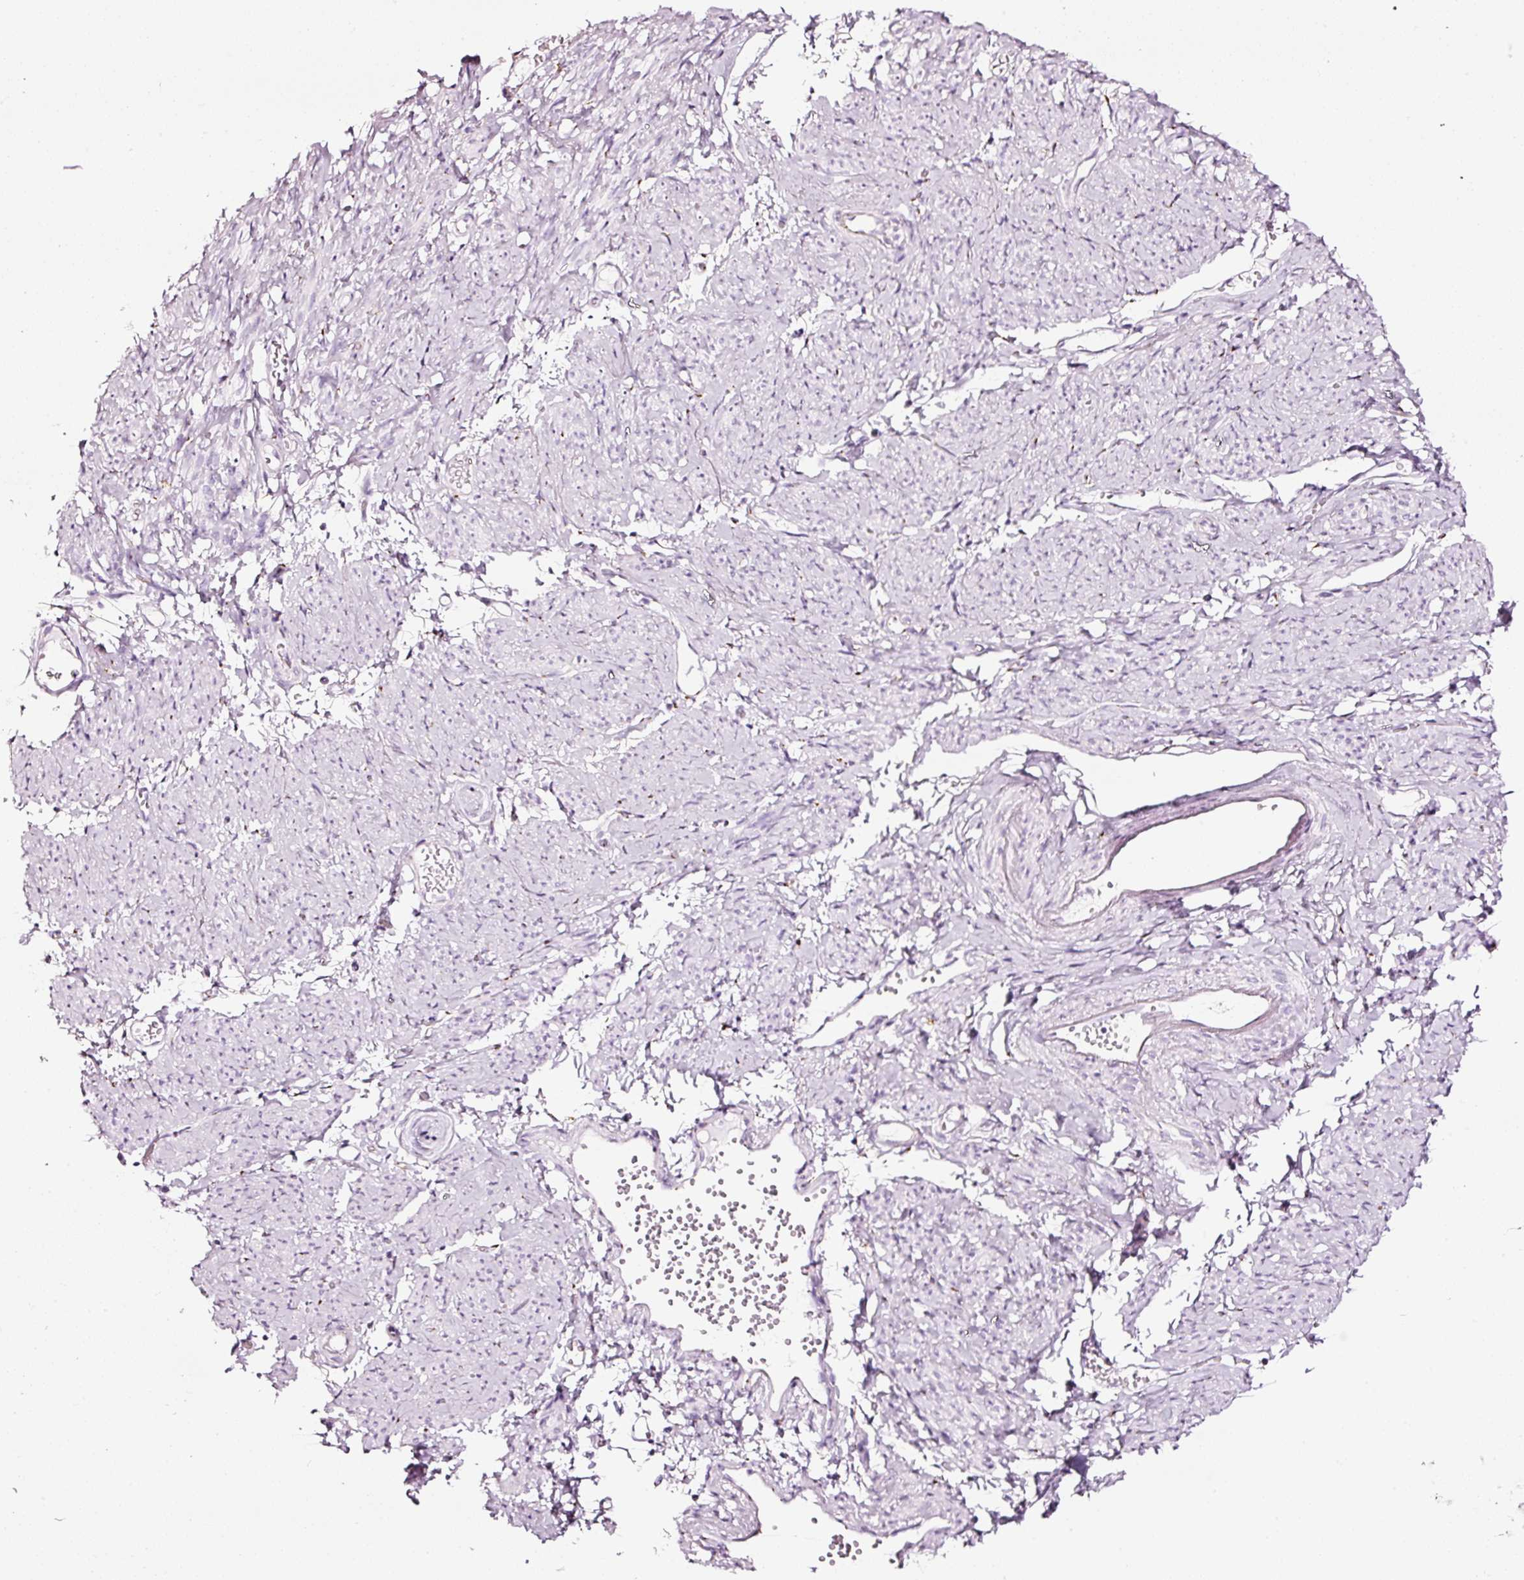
{"staining": {"intensity": "negative", "quantity": "none", "location": "none"}, "tissue": "smooth muscle", "cell_type": "Smooth muscle cells", "image_type": "normal", "snomed": [{"axis": "morphology", "description": "Normal tissue, NOS"}, {"axis": "topography", "description": "Smooth muscle"}], "caption": "A micrograph of smooth muscle stained for a protein demonstrates no brown staining in smooth muscle cells.", "gene": "SDF4", "patient": {"sex": "female", "age": 65}}